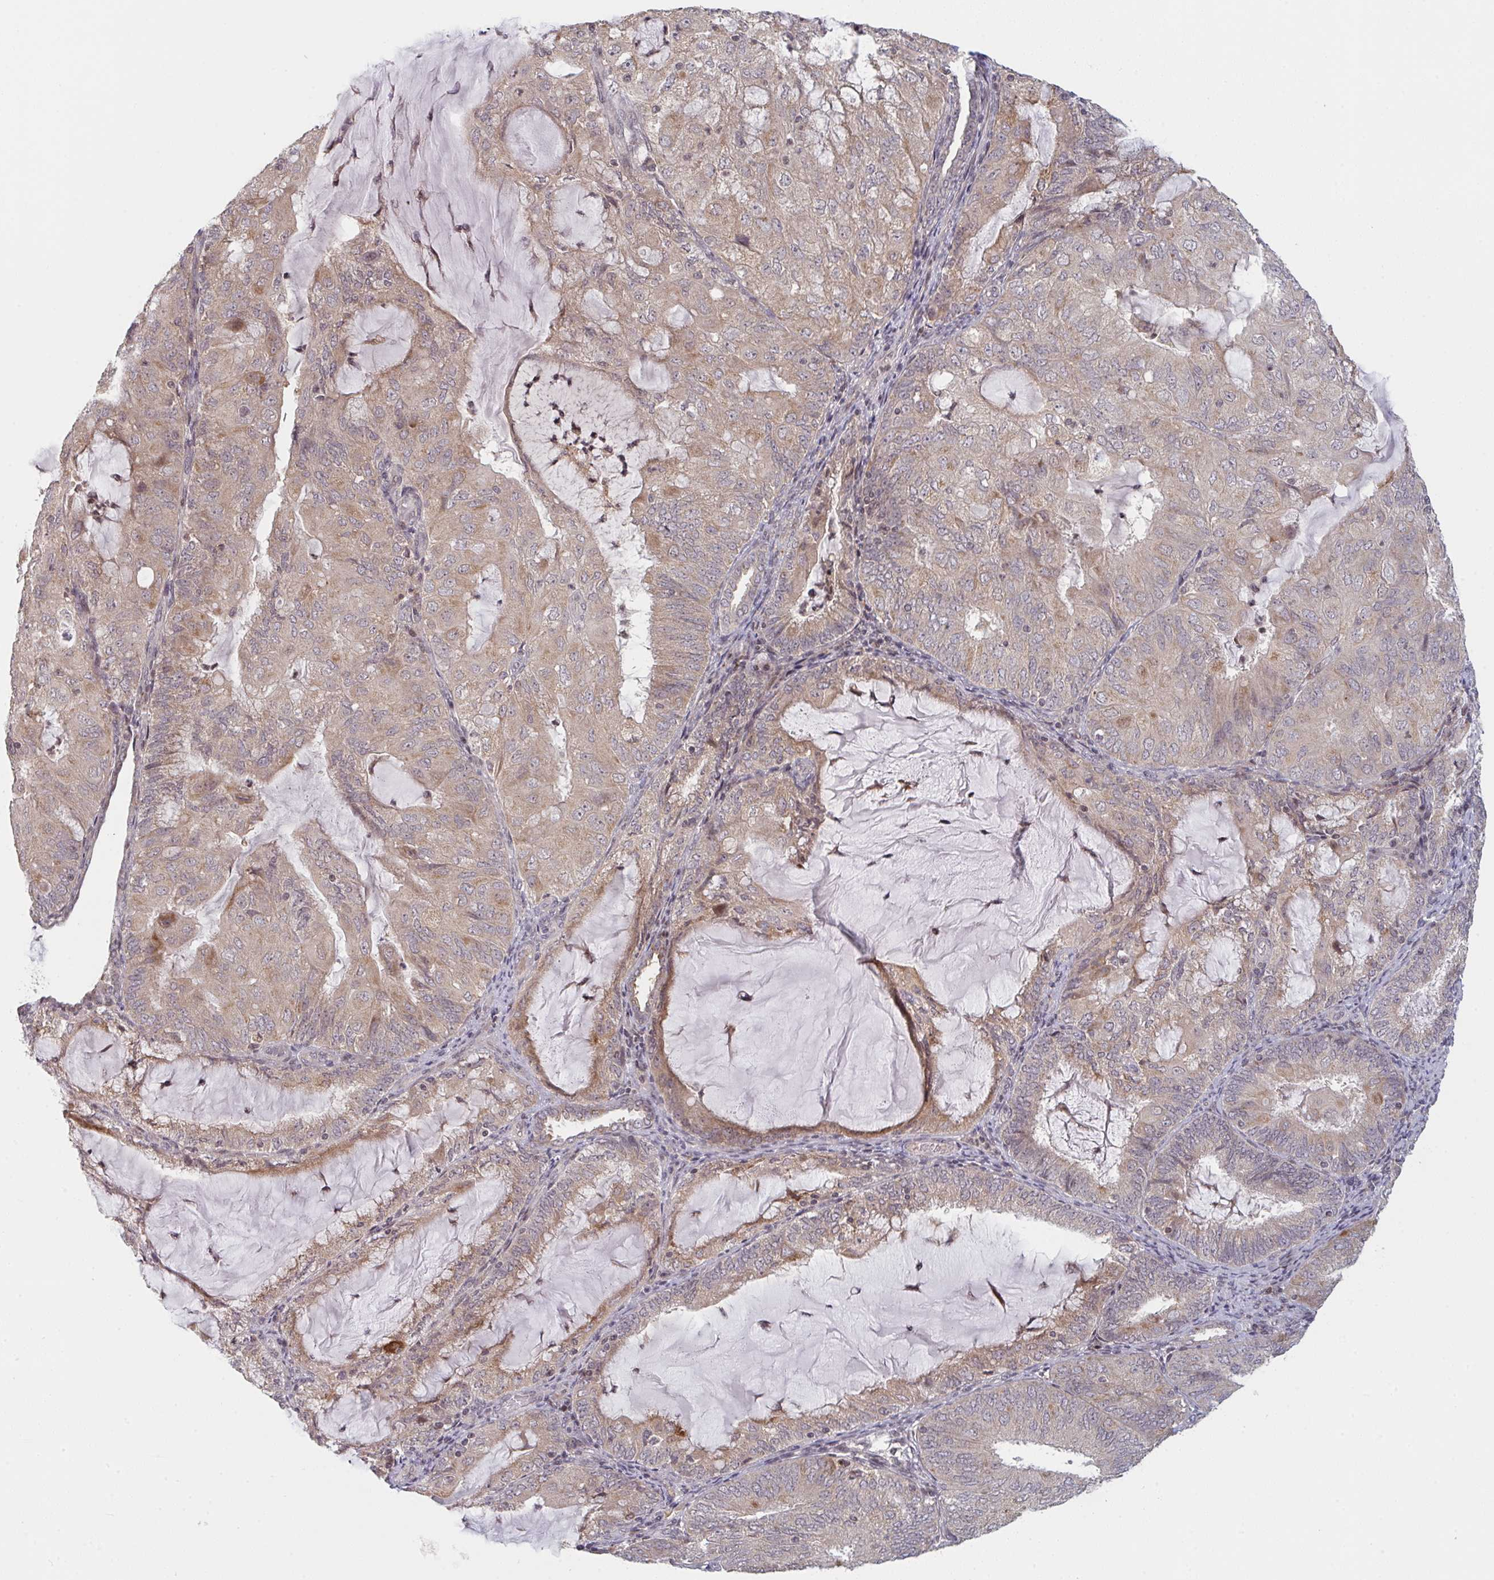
{"staining": {"intensity": "weak", "quantity": ">75%", "location": "cytoplasmic/membranous"}, "tissue": "endometrial cancer", "cell_type": "Tumor cells", "image_type": "cancer", "snomed": [{"axis": "morphology", "description": "Adenocarcinoma, NOS"}, {"axis": "topography", "description": "Endometrium"}], "caption": "An image showing weak cytoplasmic/membranous positivity in approximately >75% of tumor cells in adenocarcinoma (endometrial), as visualized by brown immunohistochemical staining.", "gene": "DCST1", "patient": {"sex": "female", "age": 81}}